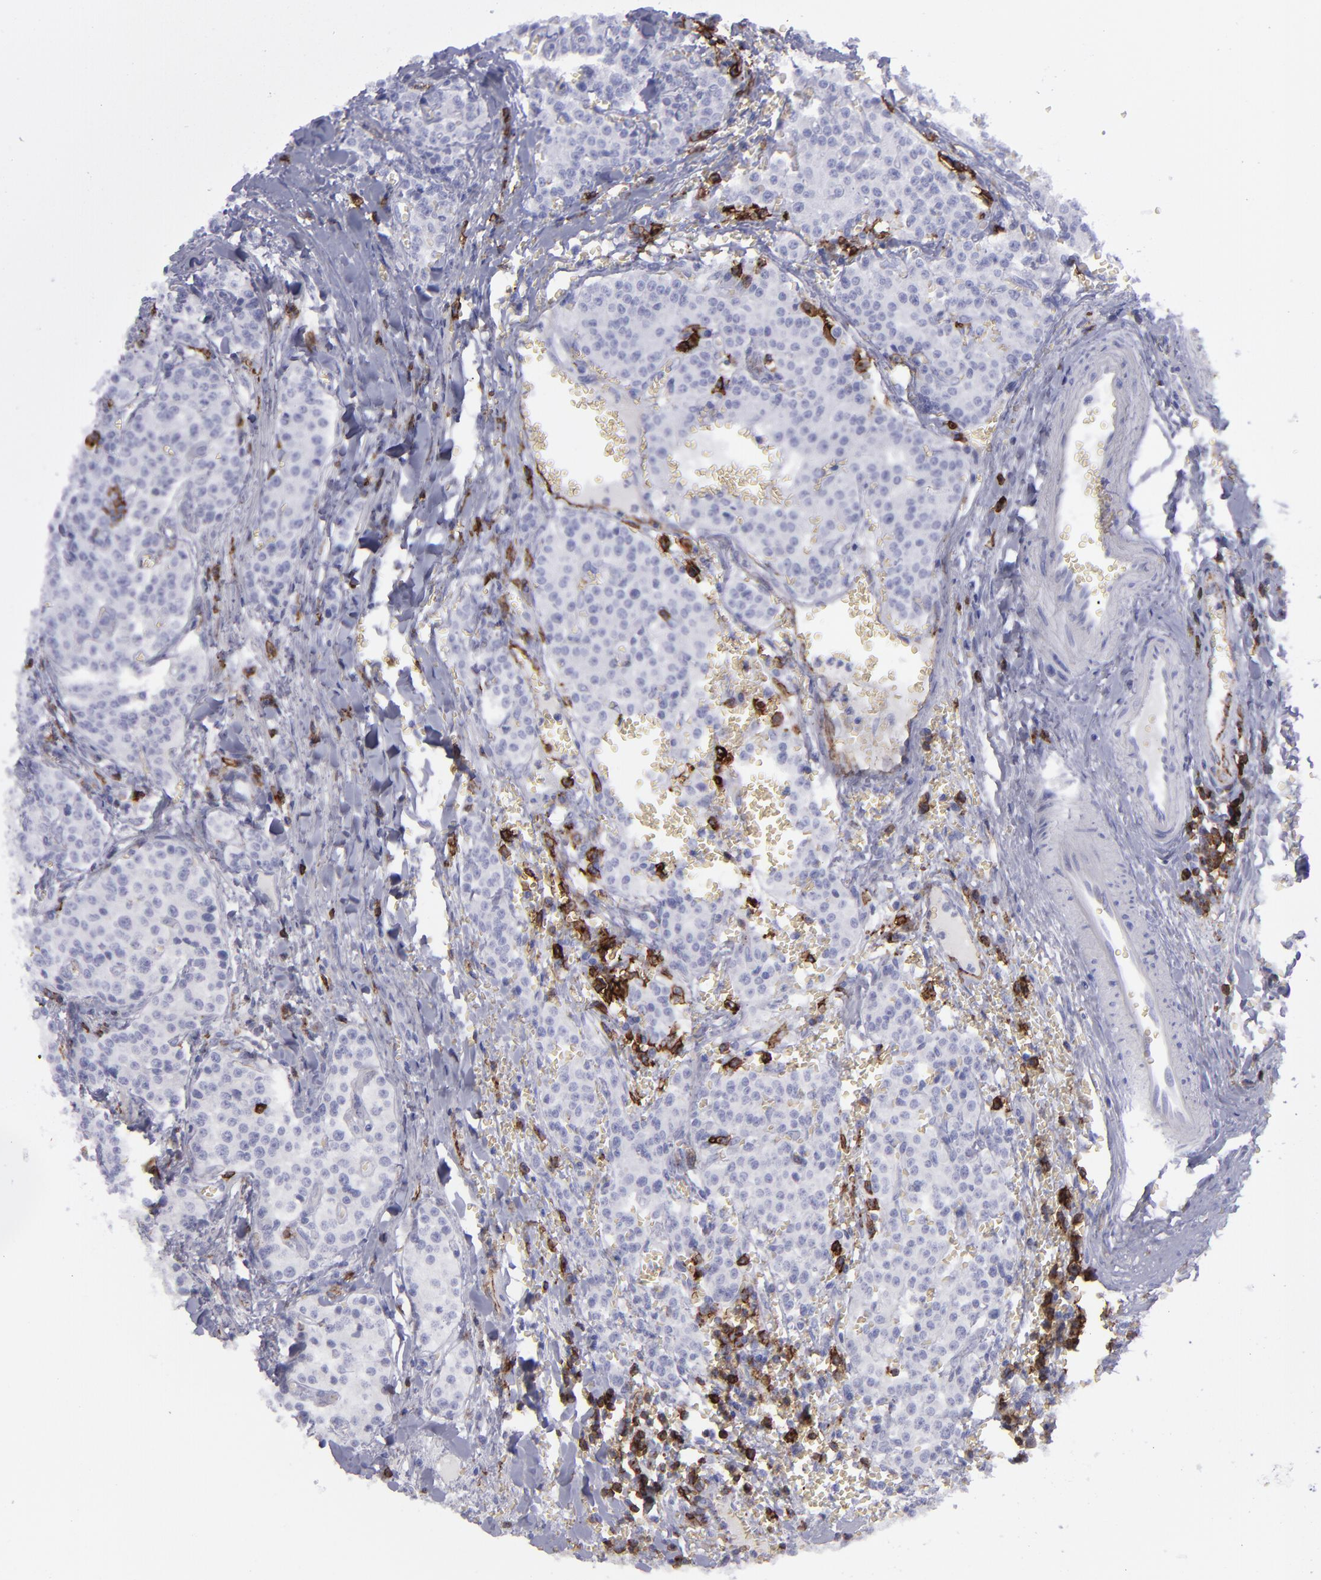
{"staining": {"intensity": "negative", "quantity": "none", "location": "none"}, "tissue": "carcinoid", "cell_type": "Tumor cells", "image_type": "cancer", "snomed": [{"axis": "morphology", "description": "Carcinoid, malignant, NOS"}, {"axis": "topography", "description": "Stomach"}], "caption": "Micrograph shows no protein staining in tumor cells of carcinoid tissue.", "gene": "CD27", "patient": {"sex": "female", "age": 76}}